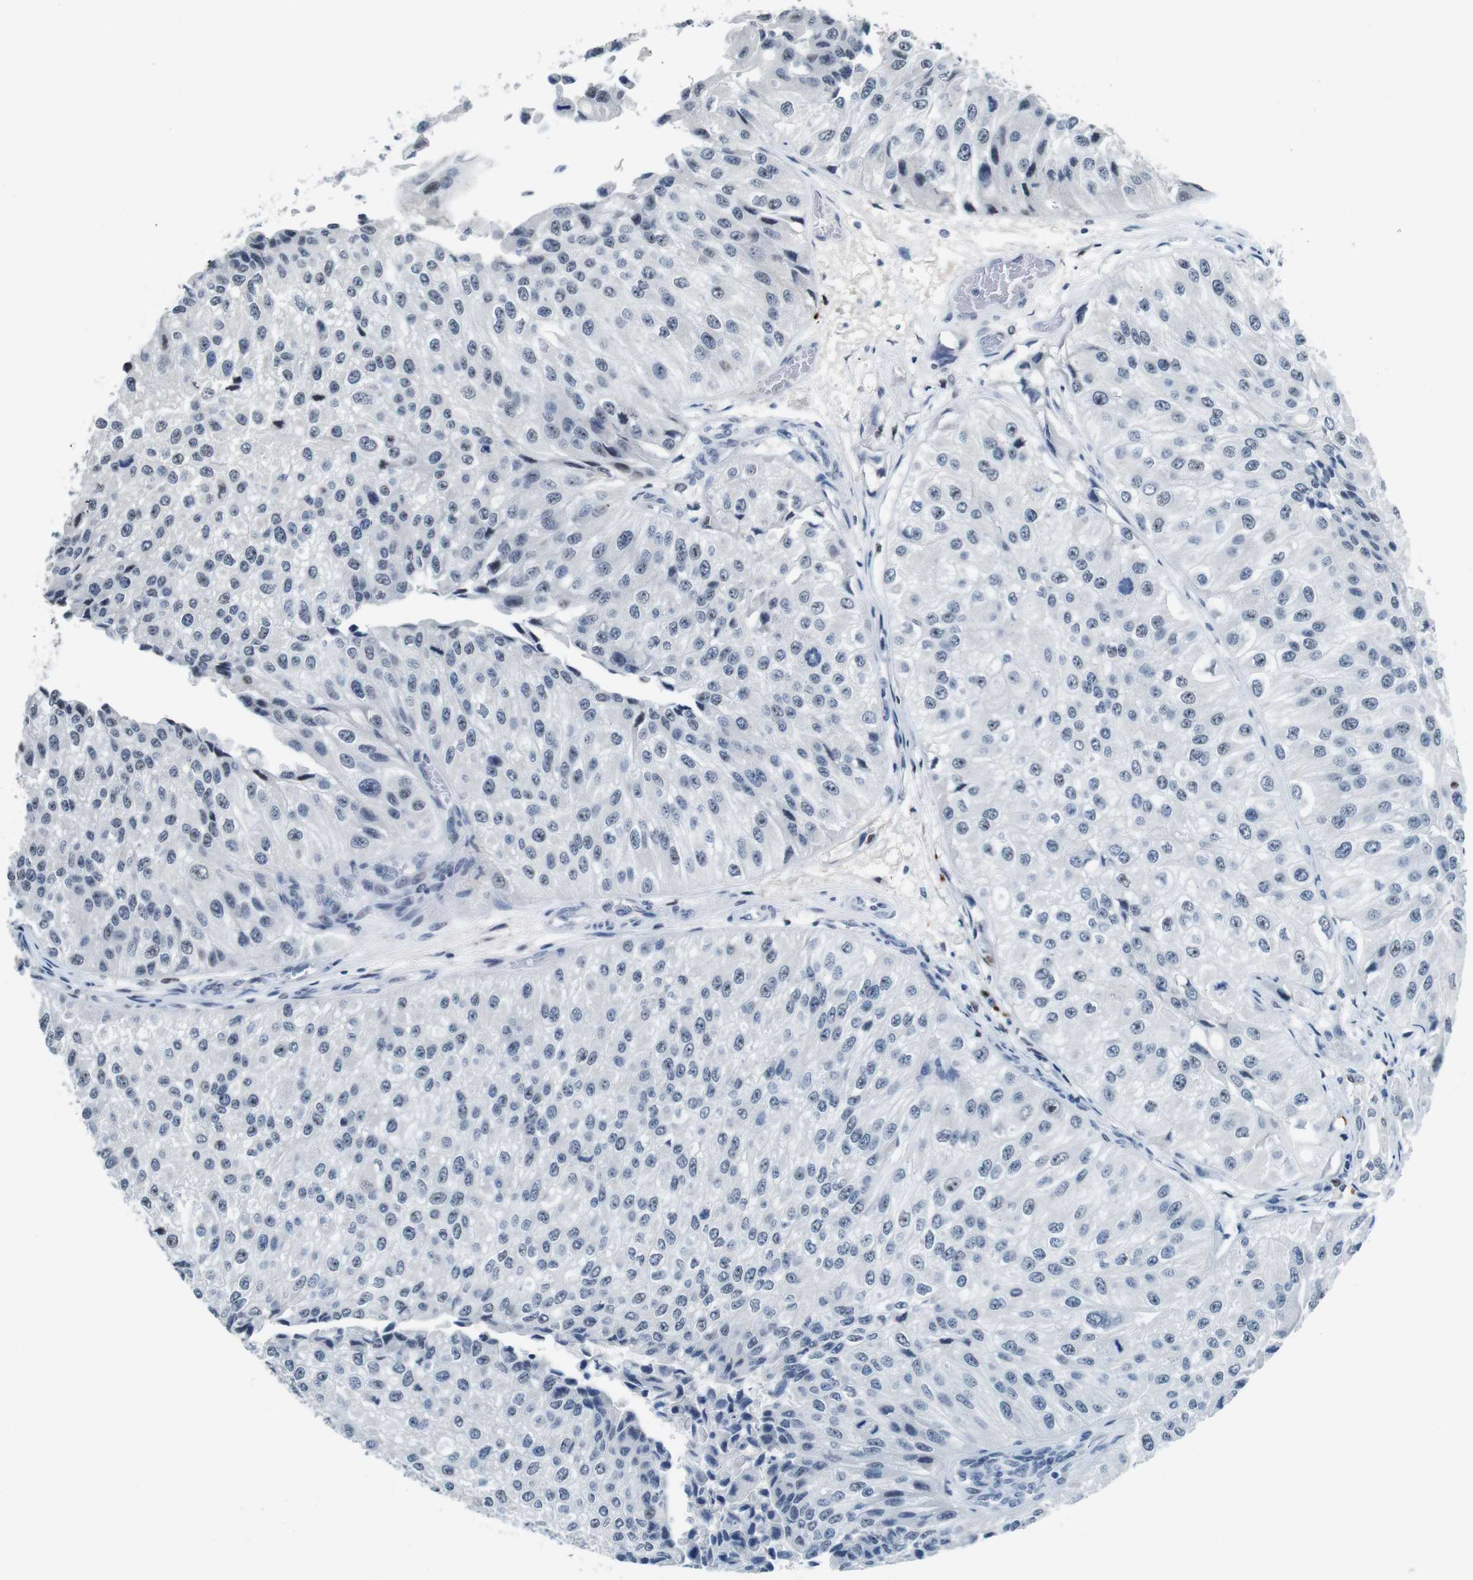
{"staining": {"intensity": "negative", "quantity": "none", "location": "none"}, "tissue": "urothelial cancer", "cell_type": "Tumor cells", "image_type": "cancer", "snomed": [{"axis": "morphology", "description": "Urothelial carcinoma, High grade"}, {"axis": "topography", "description": "Kidney"}, {"axis": "topography", "description": "Urinary bladder"}], "caption": "IHC of urothelial cancer reveals no positivity in tumor cells.", "gene": "IRF8", "patient": {"sex": "male", "age": 77}}